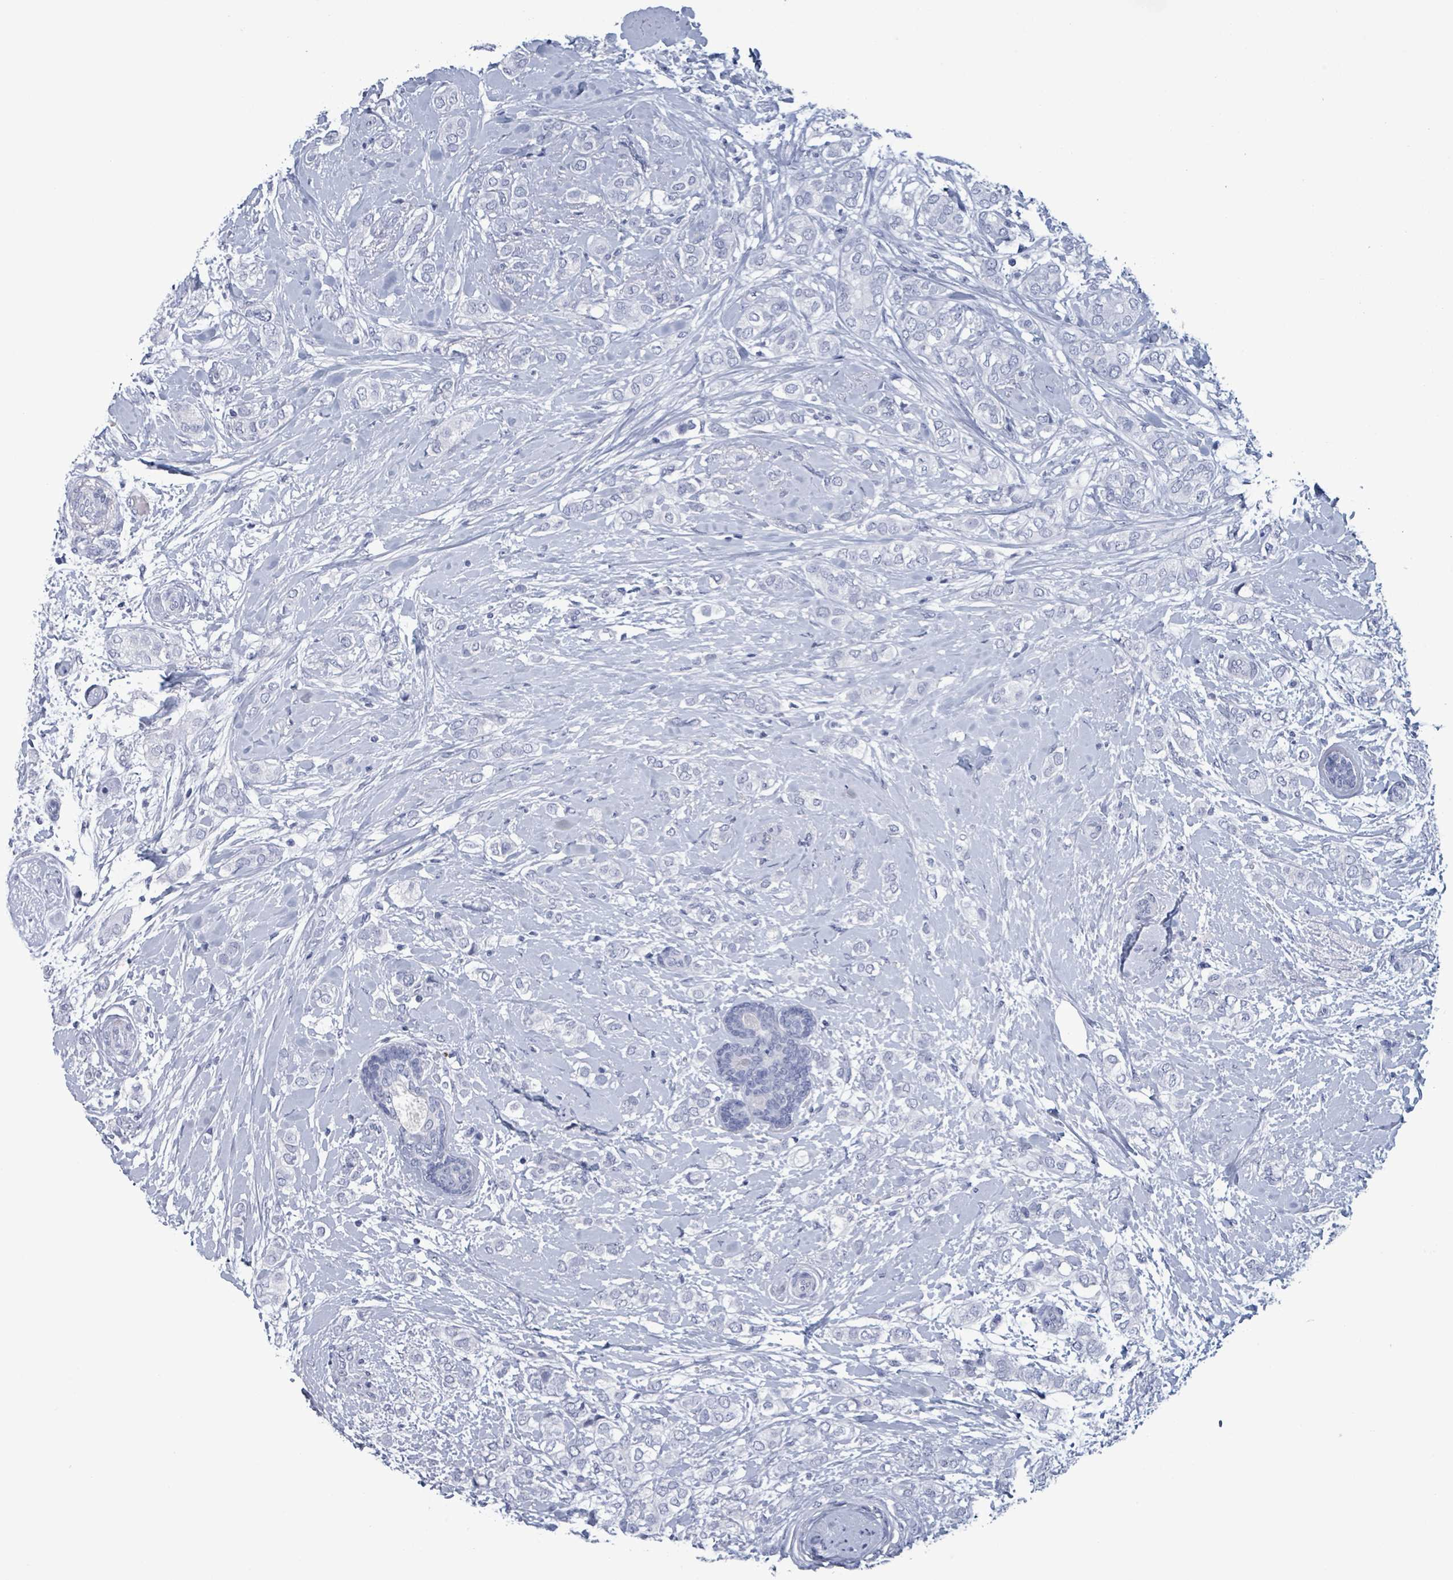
{"staining": {"intensity": "negative", "quantity": "none", "location": "none"}, "tissue": "breast cancer", "cell_type": "Tumor cells", "image_type": "cancer", "snomed": [{"axis": "morphology", "description": "Duct carcinoma"}, {"axis": "topography", "description": "Breast"}], "caption": "Image shows no protein expression in tumor cells of breast invasive ductal carcinoma tissue. (Immunohistochemistry, brightfield microscopy, high magnification).", "gene": "NKX2-1", "patient": {"sex": "female", "age": 73}}